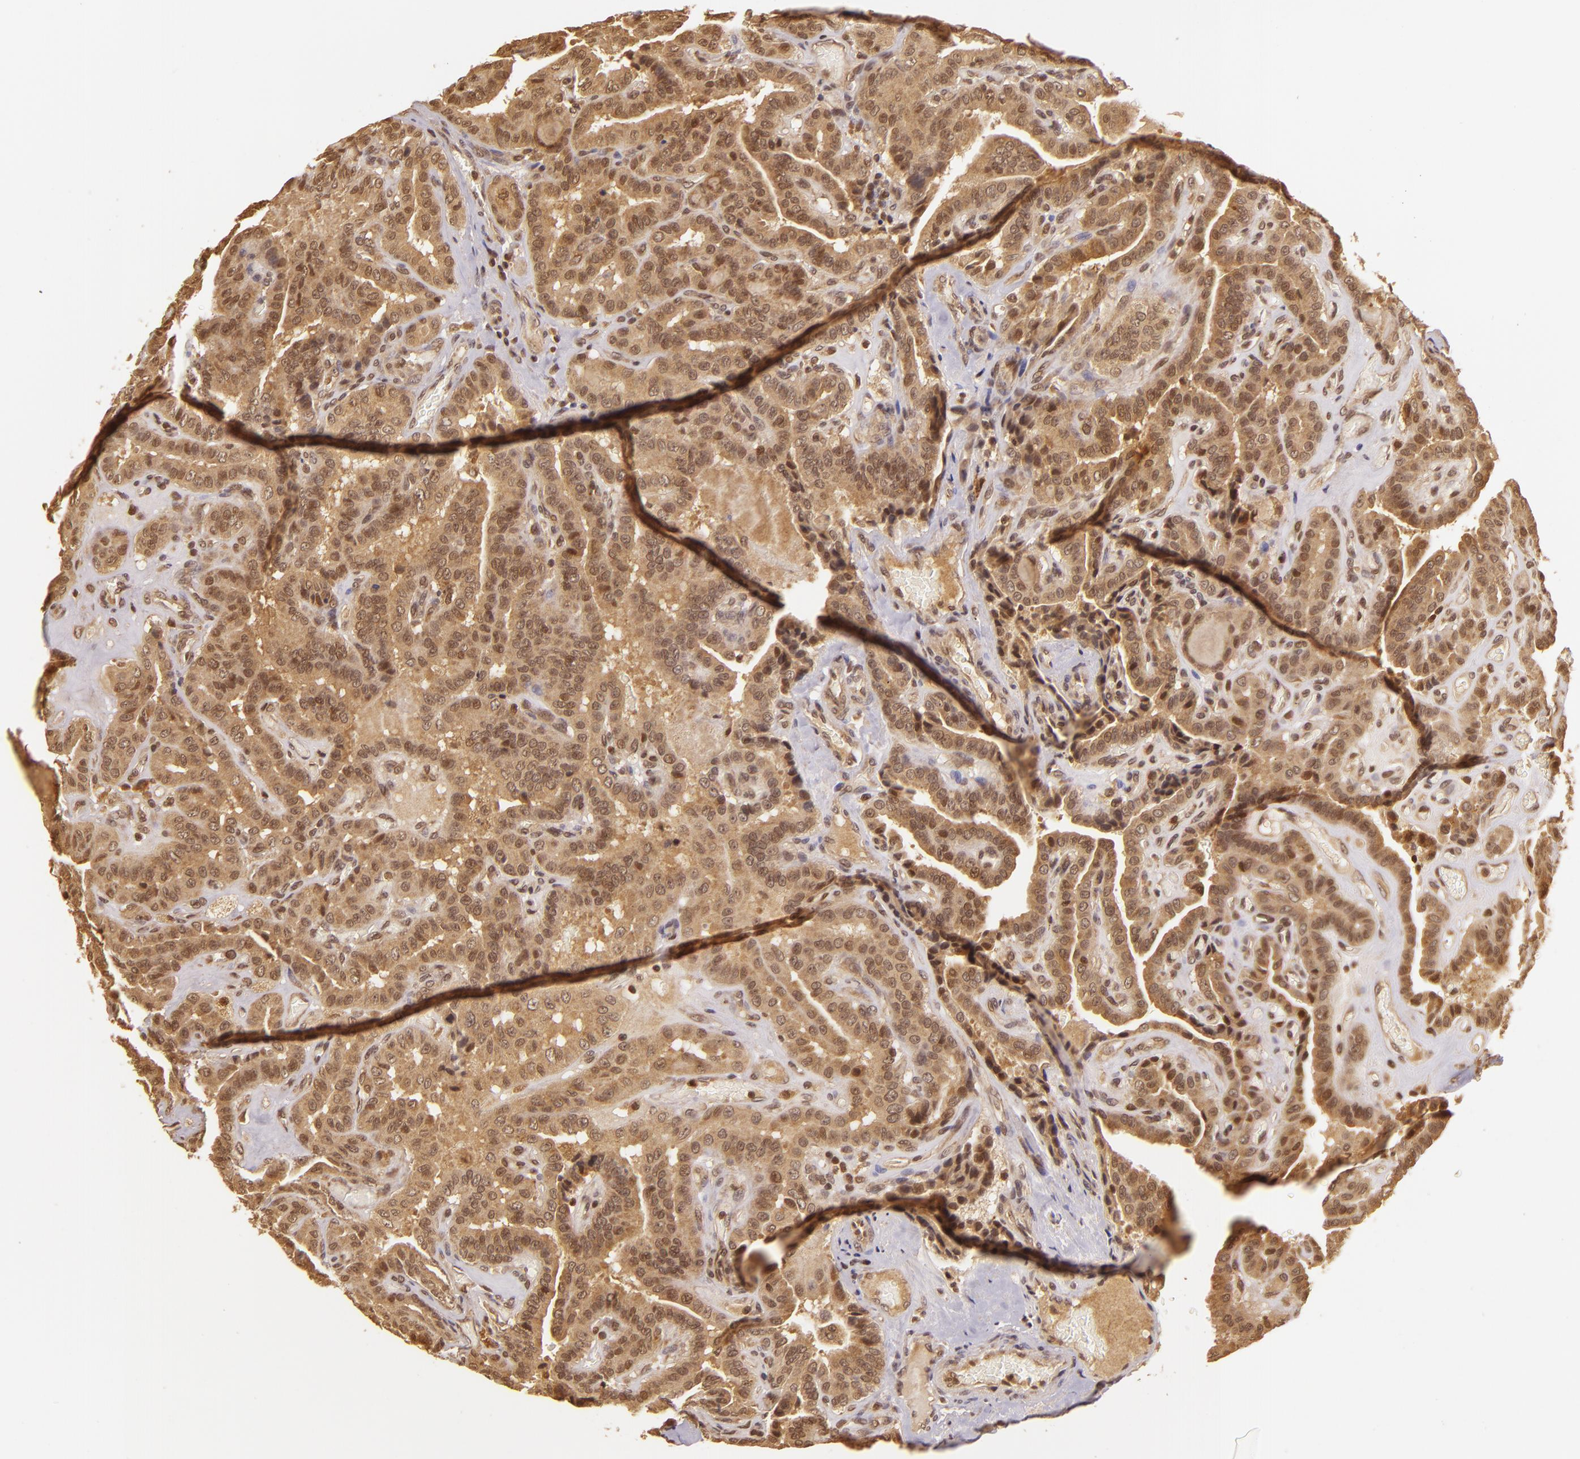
{"staining": {"intensity": "moderate", "quantity": ">75%", "location": "cytoplasmic/membranous,nuclear"}, "tissue": "thyroid cancer", "cell_type": "Tumor cells", "image_type": "cancer", "snomed": [{"axis": "morphology", "description": "Papillary adenocarcinoma, NOS"}, {"axis": "topography", "description": "Thyroid gland"}], "caption": "Protein positivity by immunohistochemistry (IHC) demonstrates moderate cytoplasmic/membranous and nuclear positivity in about >75% of tumor cells in thyroid cancer (papillary adenocarcinoma).", "gene": "TXNRD2", "patient": {"sex": "male", "age": 87}}